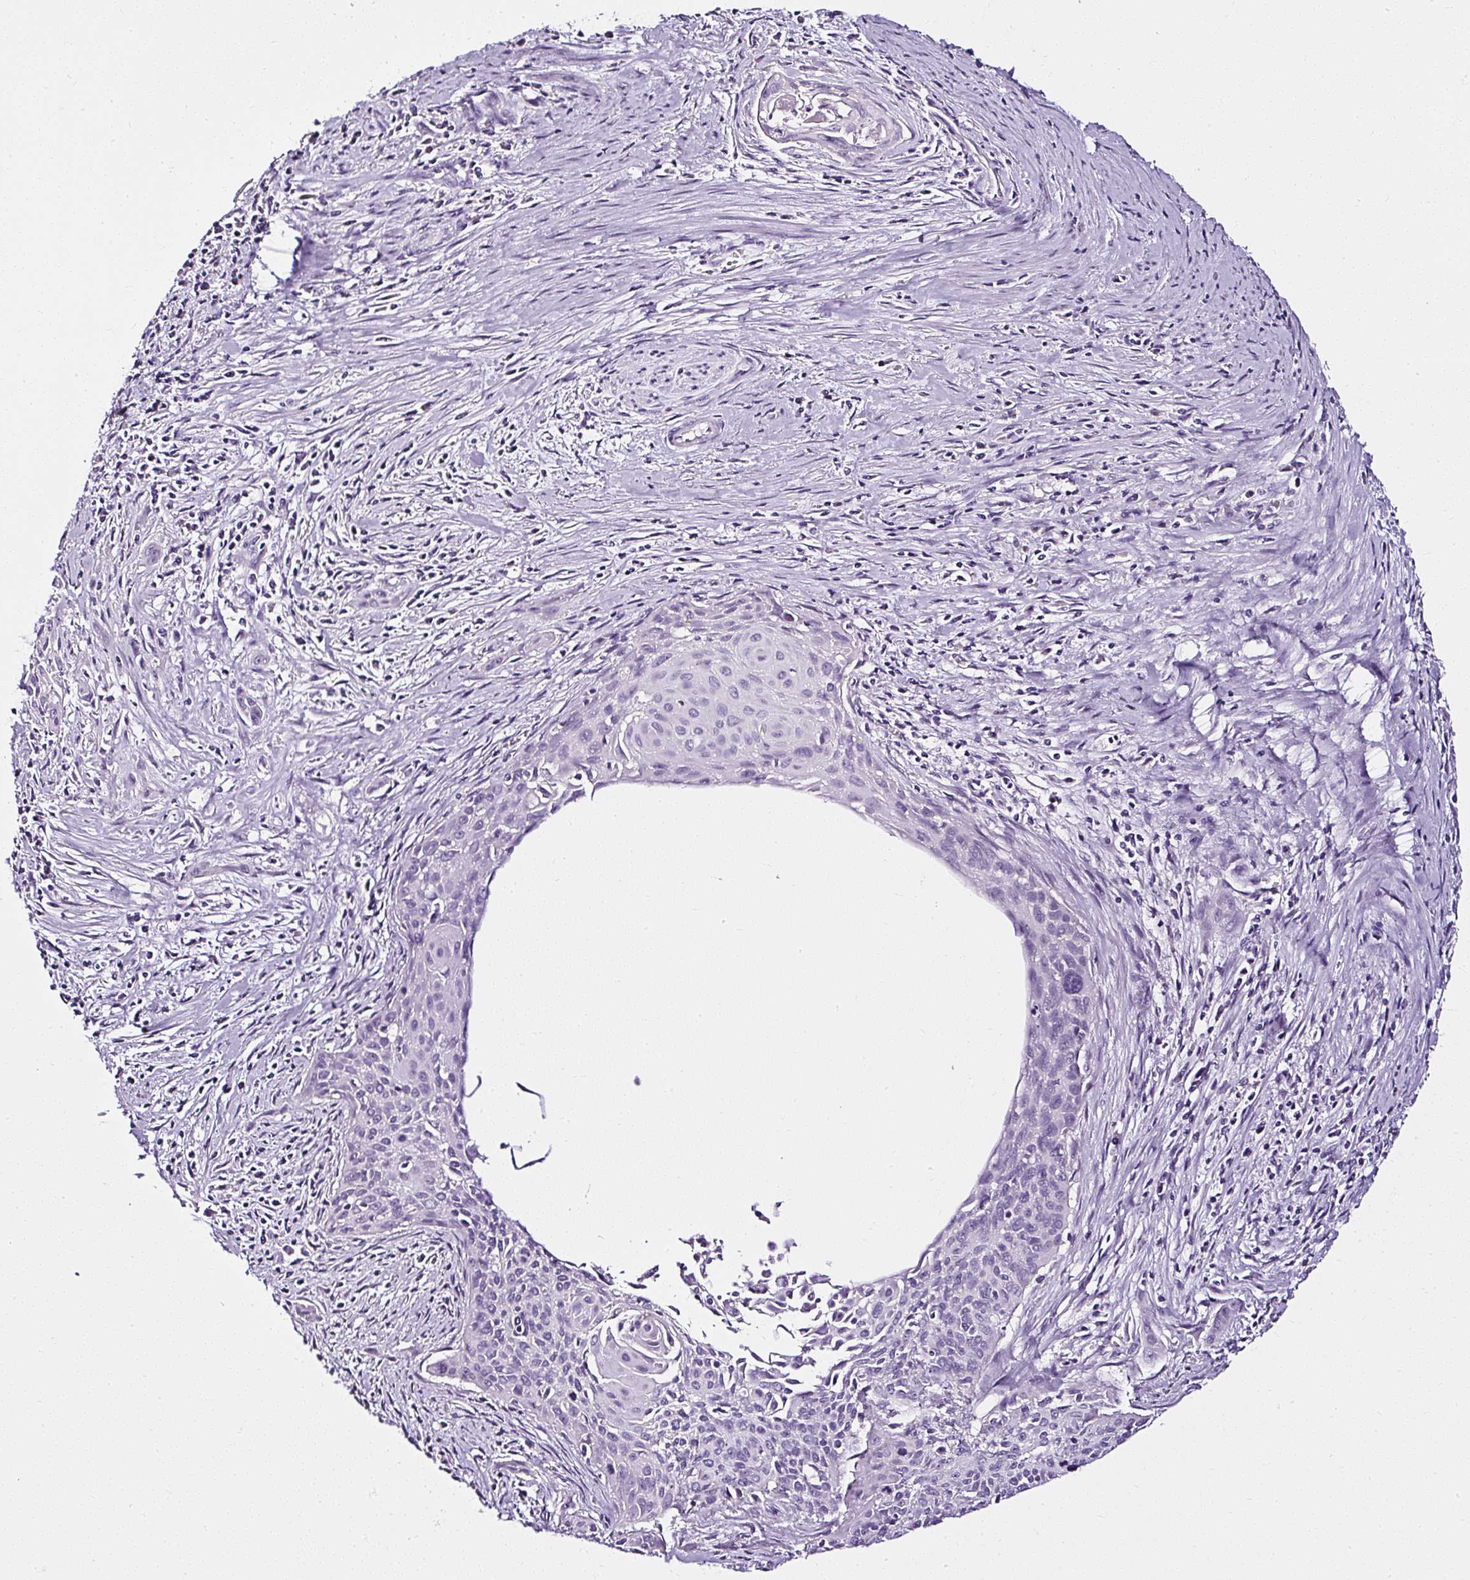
{"staining": {"intensity": "negative", "quantity": "none", "location": "none"}, "tissue": "cervical cancer", "cell_type": "Tumor cells", "image_type": "cancer", "snomed": [{"axis": "morphology", "description": "Squamous cell carcinoma, NOS"}, {"axis": "topography", "description": "Cervix"}], "caption": "High magnification brightfield microscopy of cervical cancer (squamous cell carcinoma) stained with DAB (3,3'-diaminobenzidine) (brown) and counterstained with hematoxylin (blue): tumor cells show no significant expression. (DAB (3,3'-diaminobenzidine) immunohistochemistry (IHC) visualized using brightfield microscopy, high magnification).", "gene": "ATP2A1", "patient": {"sex": "female", "age": 55}}